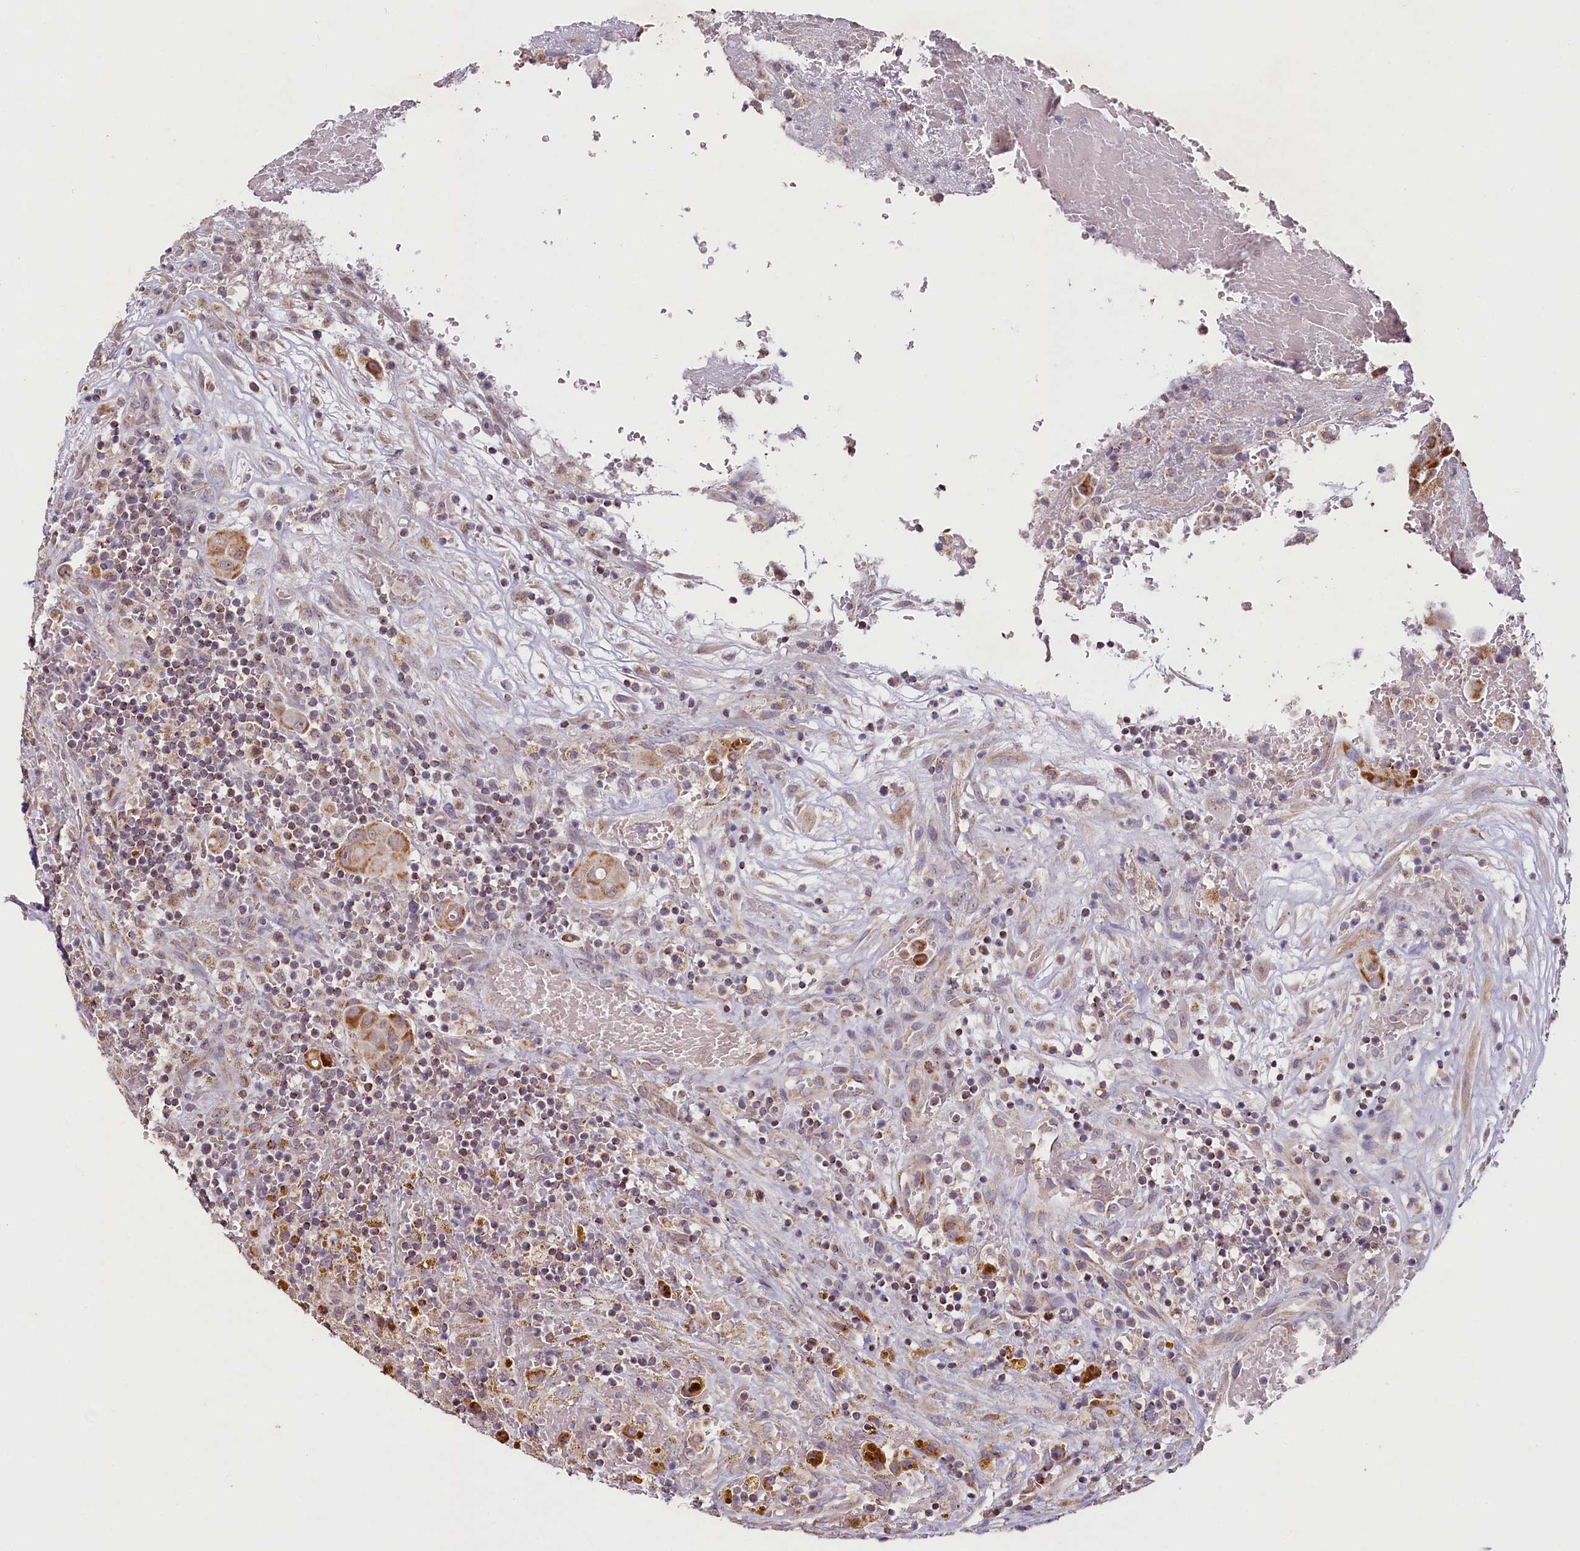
{"staining": {"intensity": "moderate", "quantity": ">75%", "location": "cytoplasmic/membranous"}, "tissue": "thyroid cancer", "cell_type": "Tumor cells", "image_type": "cancer", "snomed": [{"axis": "morphology", "description": "Papillary adenocarcinoma, NOS"}, {"axis": "topography", "description": "Thyroid gland"}], "caption": "A micrograph showing moderate cytoplasmic/membranous positivity in about >75% of tumor cells in thyroid cancer (papillary adenocarcinoma), as visualized by brown immunohistochemical staining.", "gene": "PDE6D", "patient": {"sex": "male", "age": 77}}